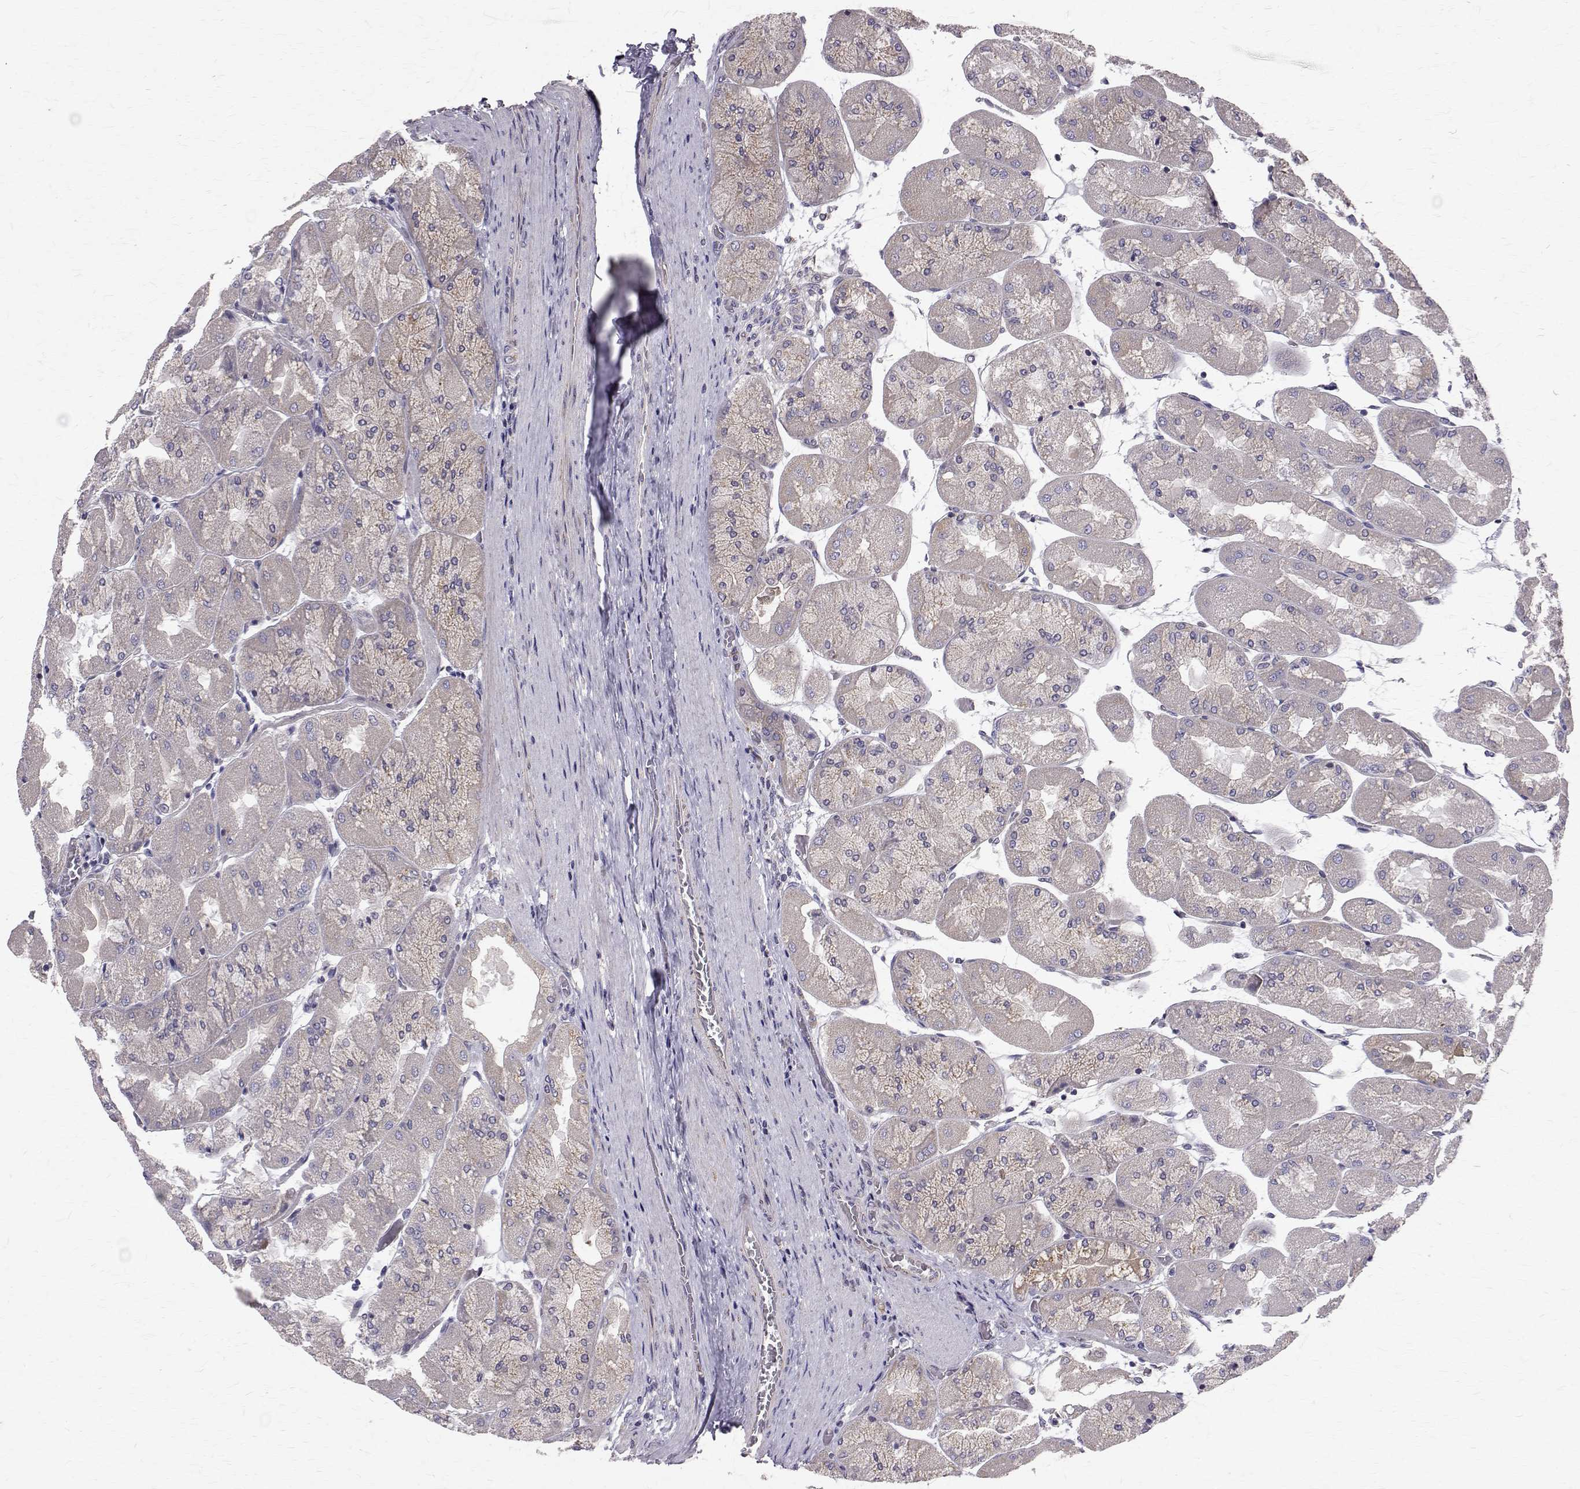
{"staining": {"intensity": "moderate", "quantity": "25%-75%", "location": "cytoplasmic/membranous"}, "tissue": "stomach", "cell_type": "Glandular cells", "image_type": "normal", "snomed": [{"axis": "morphology", "description": "Normal tissue, NOS"}, {"axis": "topography", "description": "Stomach"}], "caption": "Stomach stained with DAB (3,3'-diaminobenzidine) IHC displays medium levels of moderate cytoplasmic/membranous positivity in about 25%-75% of glandular cells.", "gene": "ARFGAP1", "patient": {"sex": "female", "age": 61}}